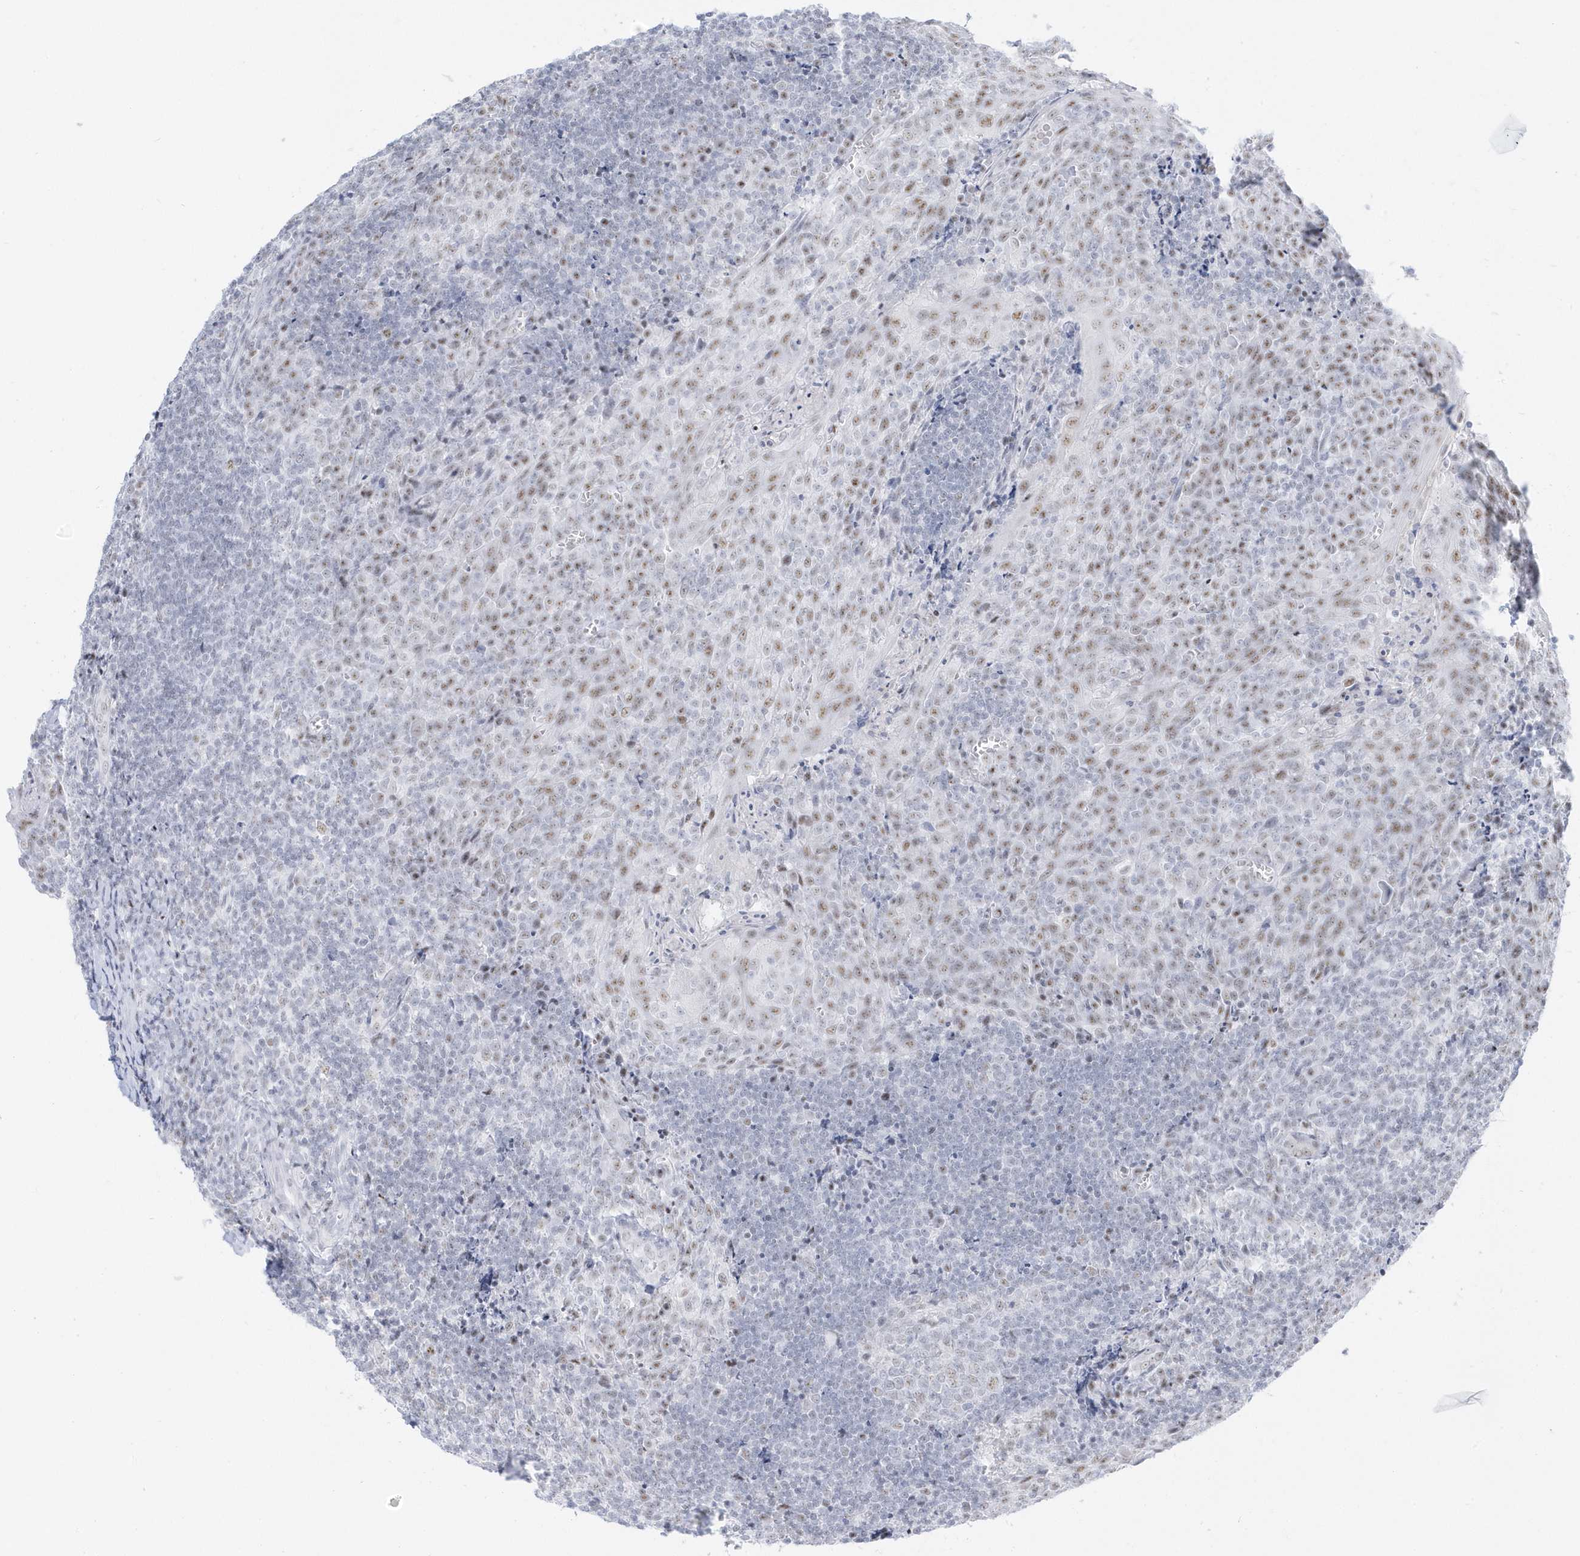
{"staining": {"intensity": "negative", "quantity": "none", "location": "none"}, "tissue": "tonsil", "cell_type": "Germinal center cells", "image_type": "normal", "snomed": [{"axis": "morphology", "description": "Normal tissue, NOS"}, {"axis": "topography", "description": "Tonsil"}], "caption": "Immunohistochemistry (IHC) photomicrograph of normal human tonsil stained for a protein (brown), which reveals no staining in germinal center cells. (Stains: DAB (3,3'-diaminobenzidine) immunohistochemistry (IHC) with hematoxylin counter stain, Microscopy: brightfield microscopy at high magnification).", "gene": "PLEKHN1", "patient": {"sex": "male", "age": 27}}